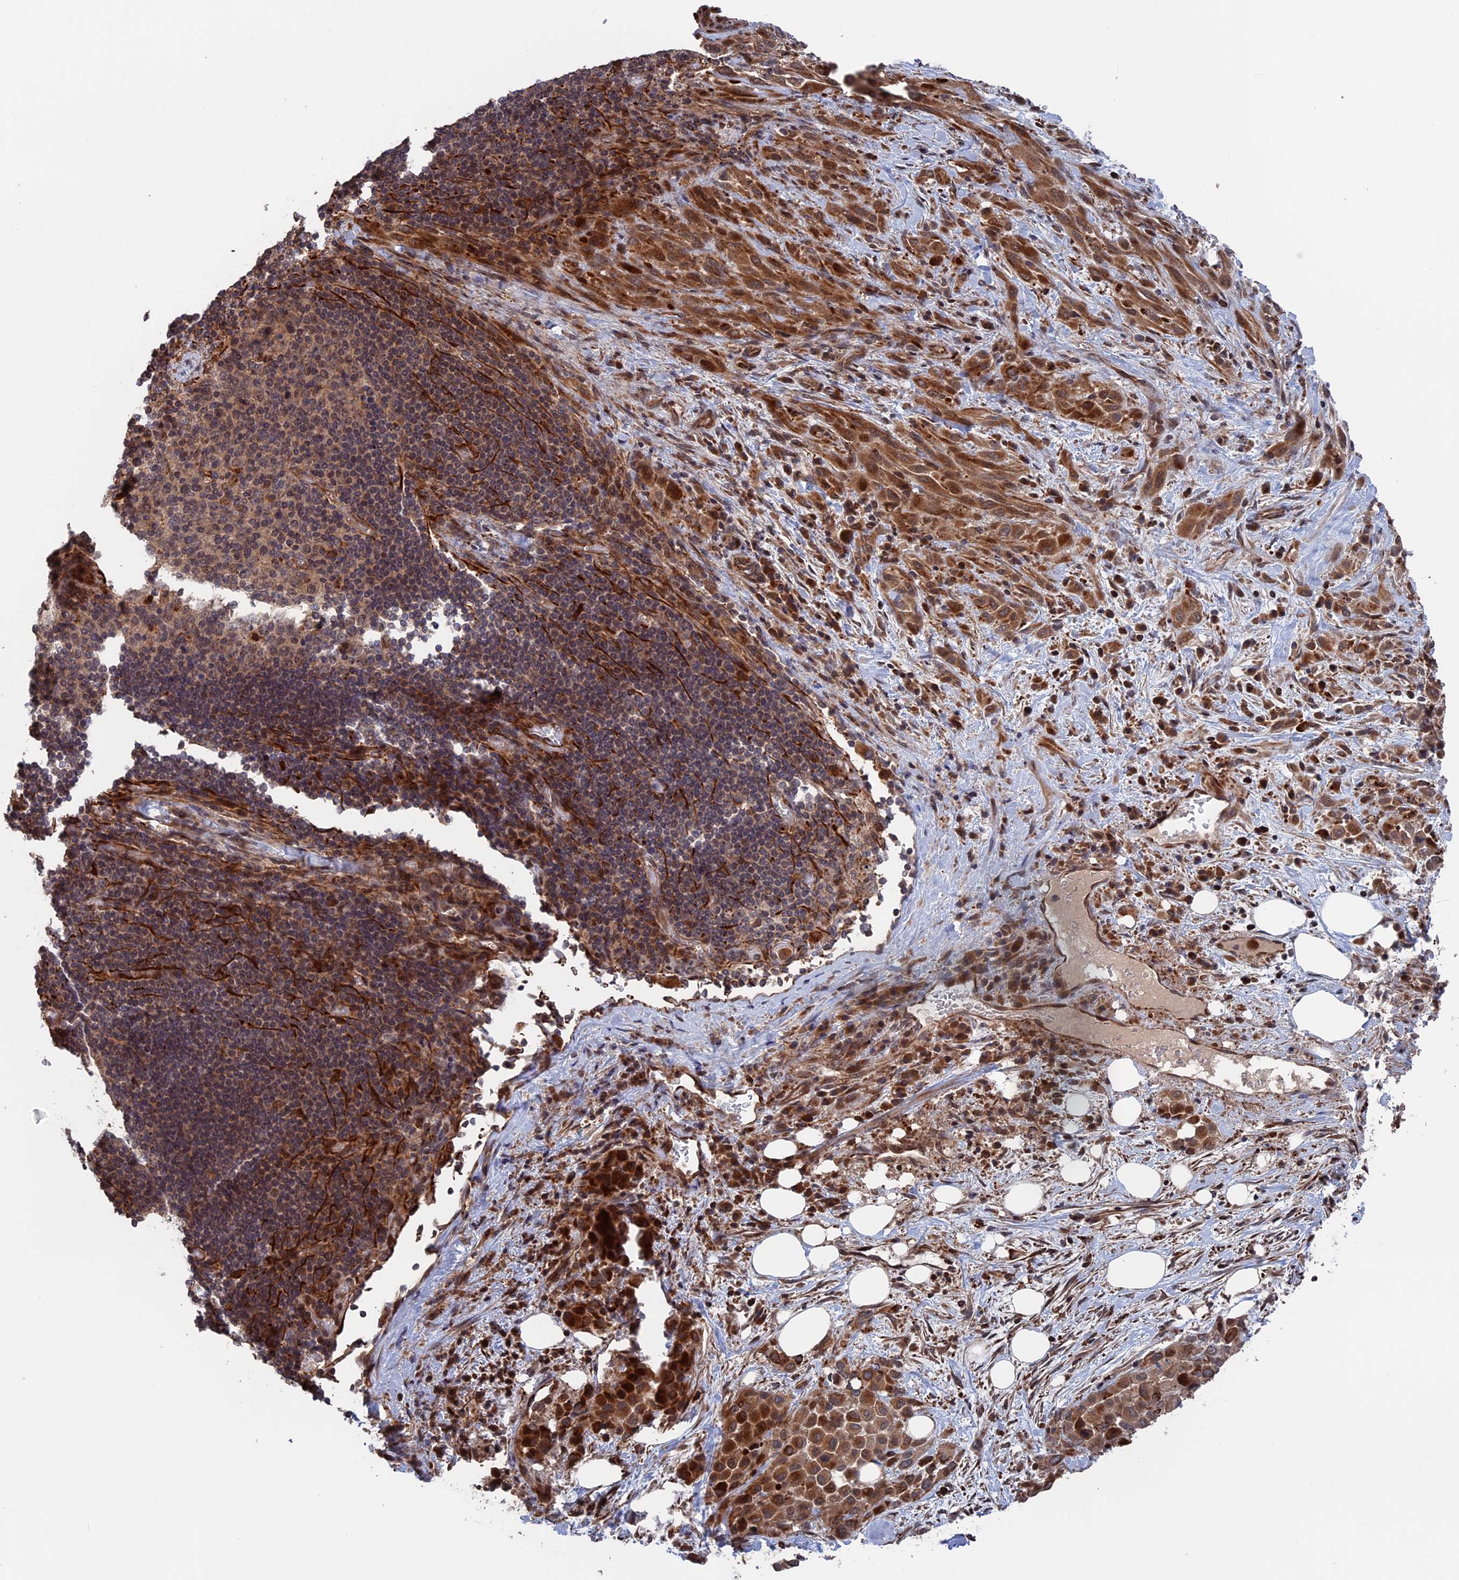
{"staining": {"intensity": "moderate", "quantity": ">75%", "location": "cytoplasmic/membranous,nuclear"}, "tissue": "melanoma", "cell_type": "Tumor cells", "image_type": "cancer", "snomed": [{"axis": "morphology", "description": "Malignant melanoma, Metastatic site"}, {"axis": "topography", "description": "Skin"}], "caption": "A histopathology image of human melanoma stained for a protein reveals moderate cytoplasmic/membranous and nuclear brown staining in tumor cells.", "gene": "PLA2G15", "patient": {"sex": "female", "age": 81}}